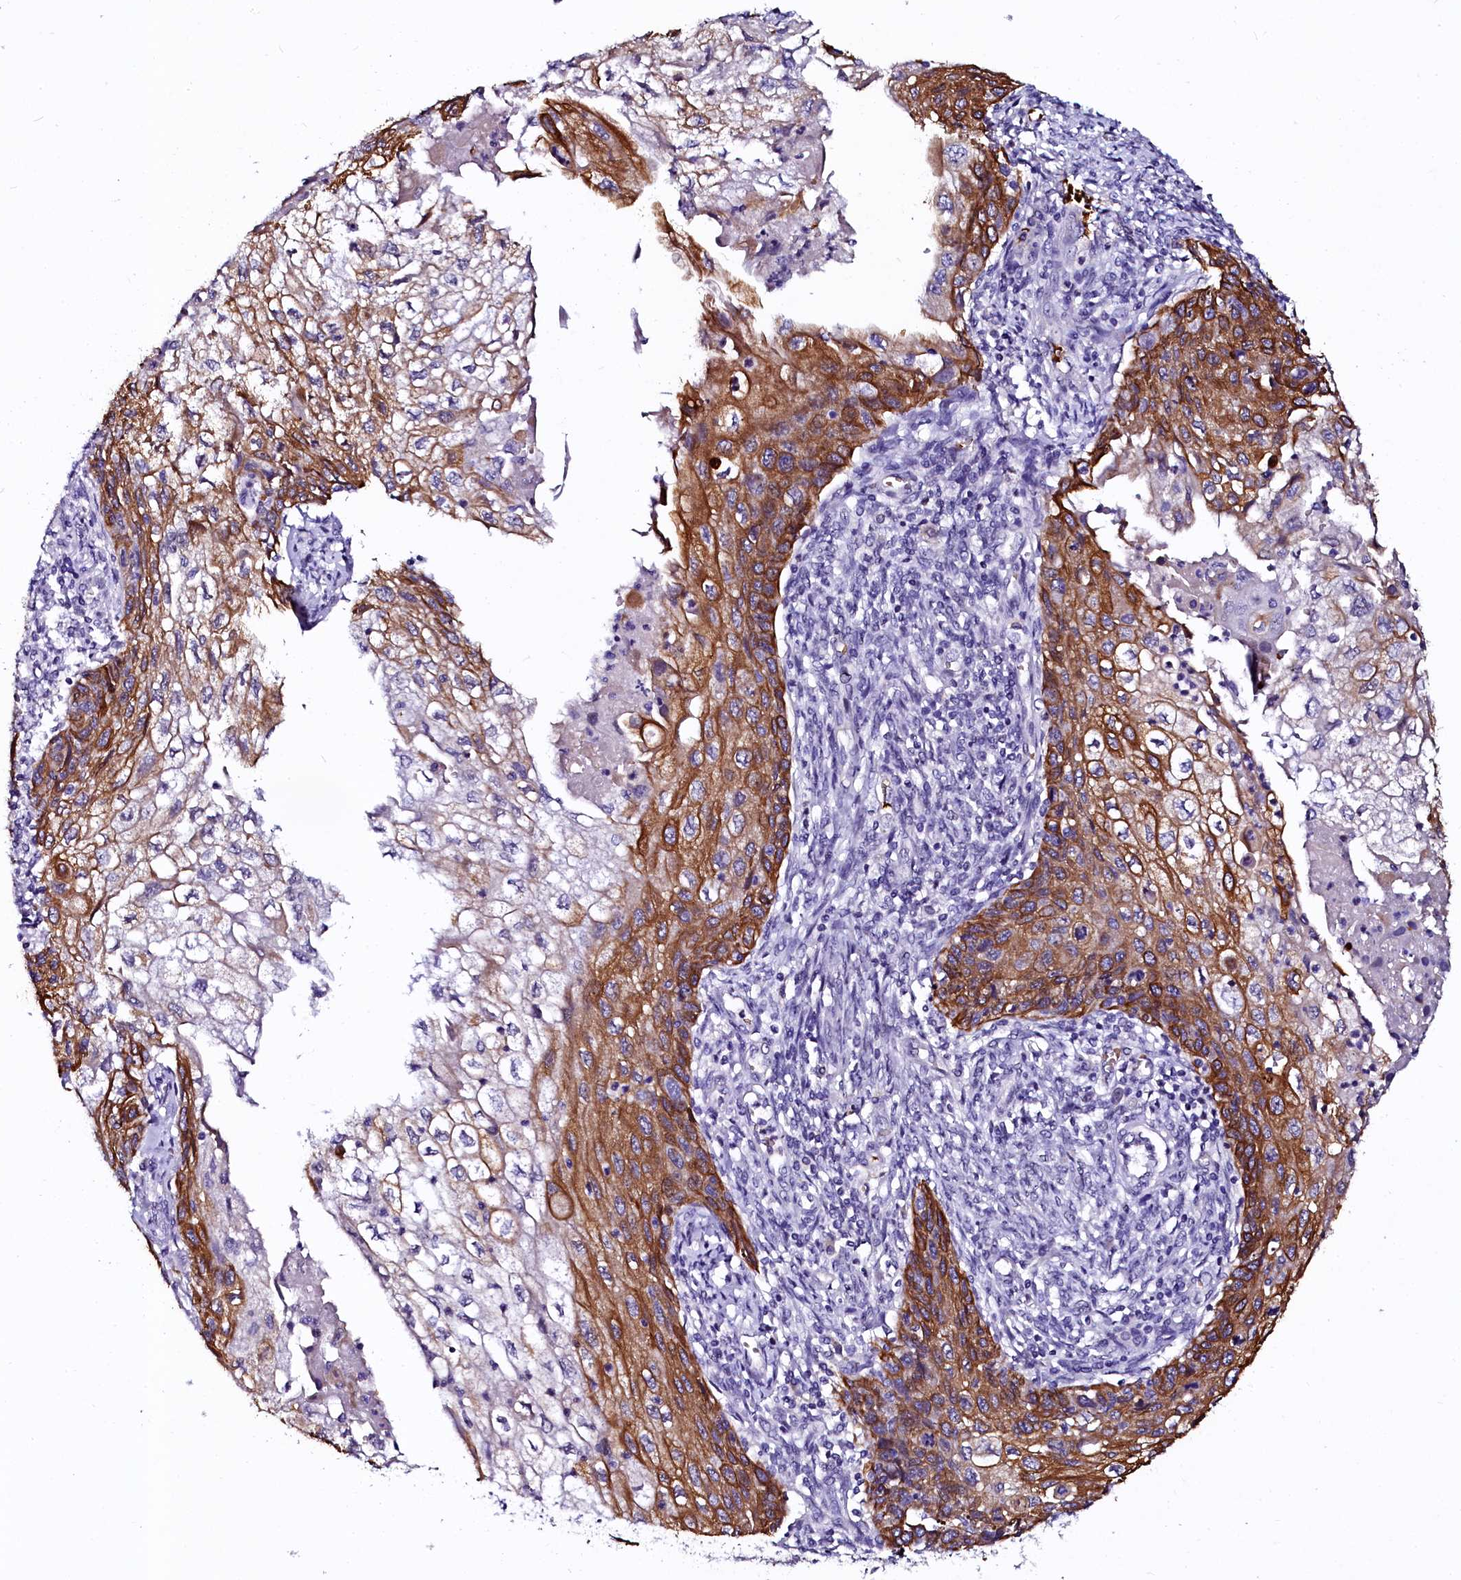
{"staining": {"intensity": "moderate", "quantity": "25%-75%", "location": "cytoplasmic/membranous"}, "tissue": "cervical cancer", "cell_type": "Tumor cells", "image_type": "cancer", "snomed": [{"axis": "morphology", "description": "Squamous cell carcinoma, NOS"}, {"axis": "topography", "description": "Cervix"}], "caption": "Protein expression by immunohistochemistry demonstrates moderate cytoplasmic/membranous positivity in about 25%-75% of tumor cells in cervical cancer. (Brightfield microscopy of DAB IHC at high magnification).", "gene": "CTDSPL2", "patient": {"sex": "female", "age": 67}}